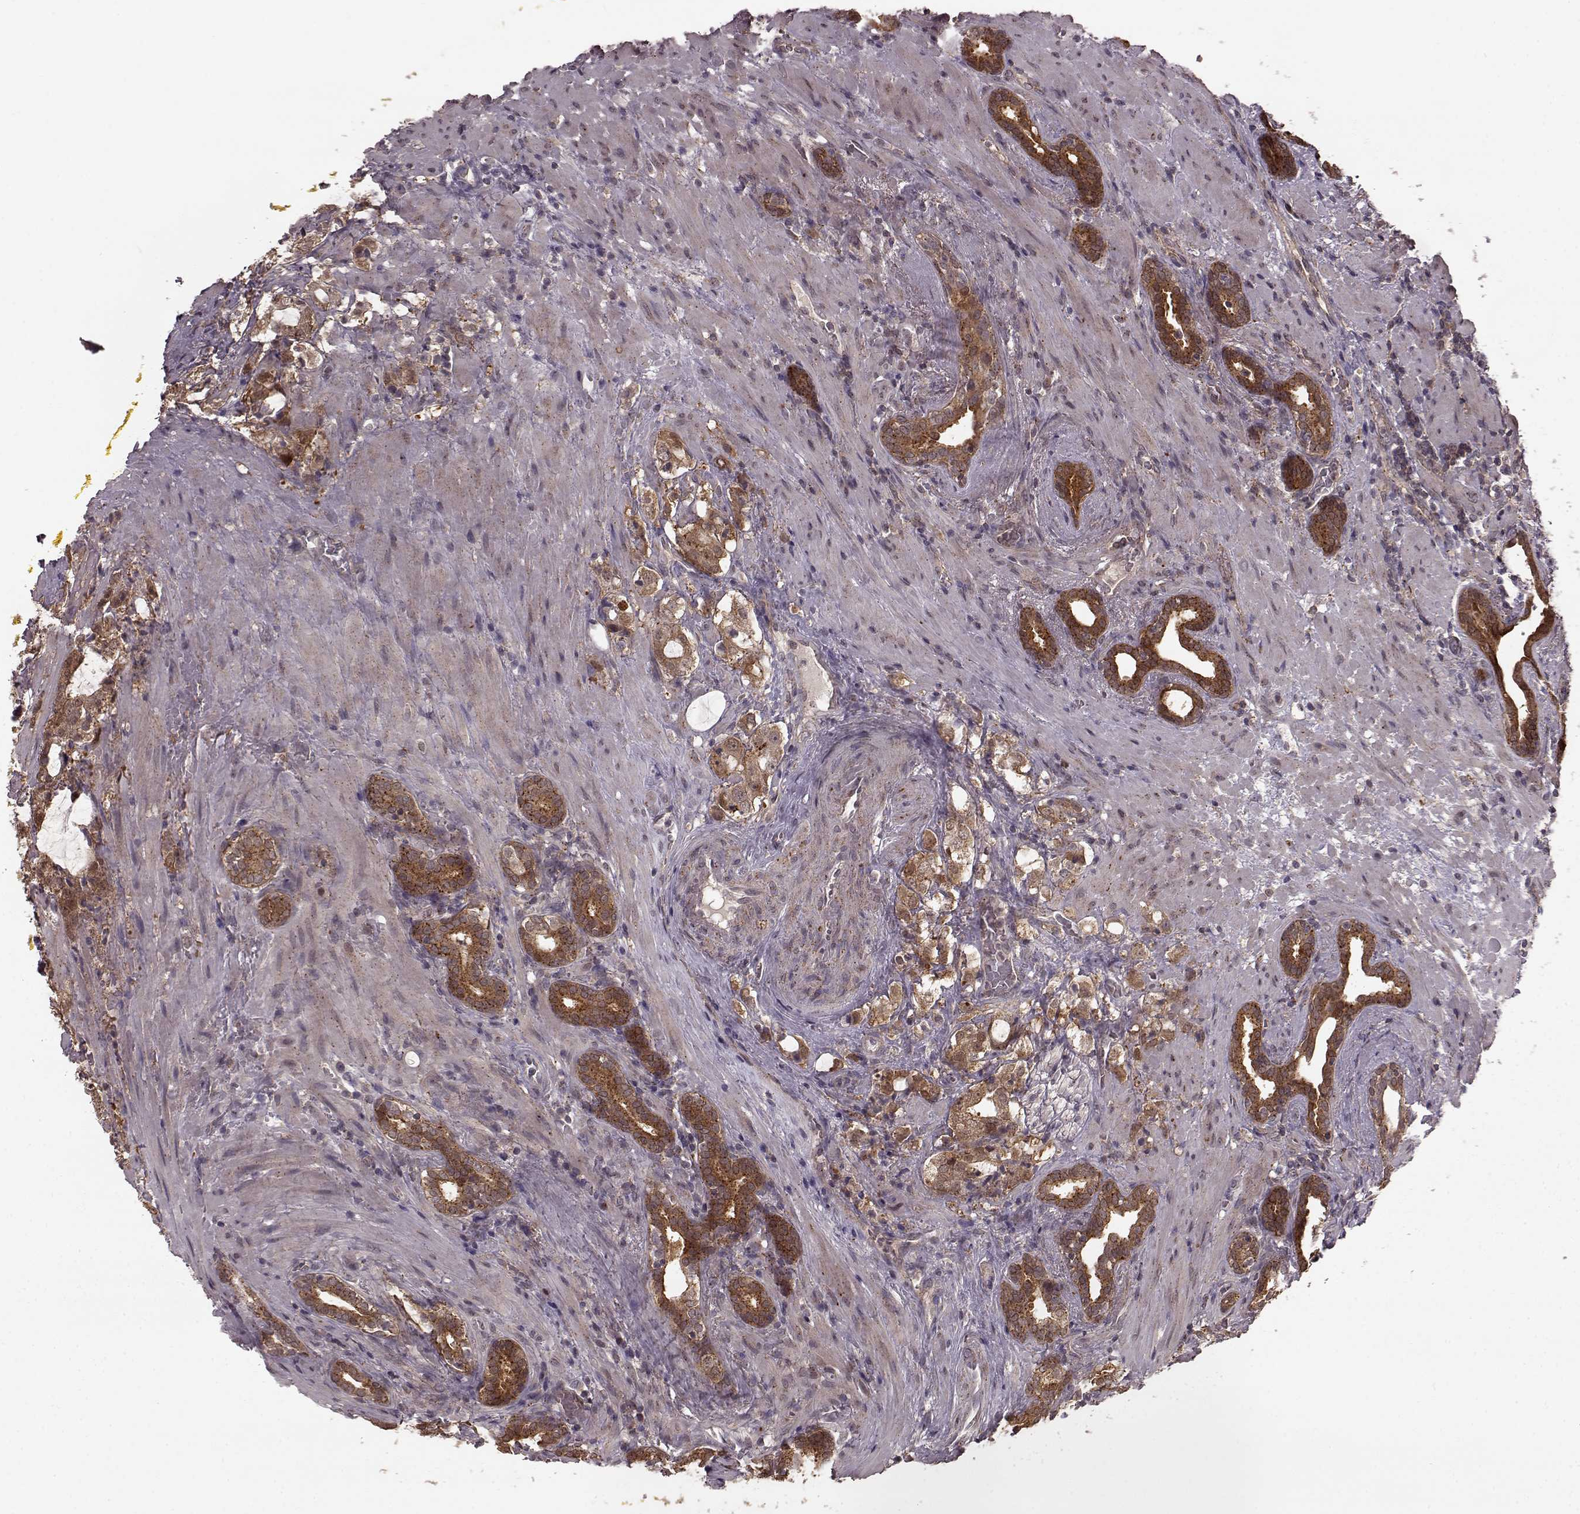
{"staining": {"intensity": "moderate", "quantity": ">75%", "location": "cytoplasmic/membranous"}, "tissue": "prostate cancer", "cell_type": "Tumor cells", "image_type": "cancer", "snomed": [{"axis": "morphology", "description": "Adenocarcinoma, NOS"}, {"axis": "topography", "description": "Prostate"}], "caption": "Prostate cancer stained with DAB (3,3'-diaminobenzidine) immunohistochemistry (IHC) exhibits medium levels of moderate cytoplasmic/membranous expression in about >75% of tumor cells.", "gene": "GSS", "patient": {"sex": "male", "age": 66}}